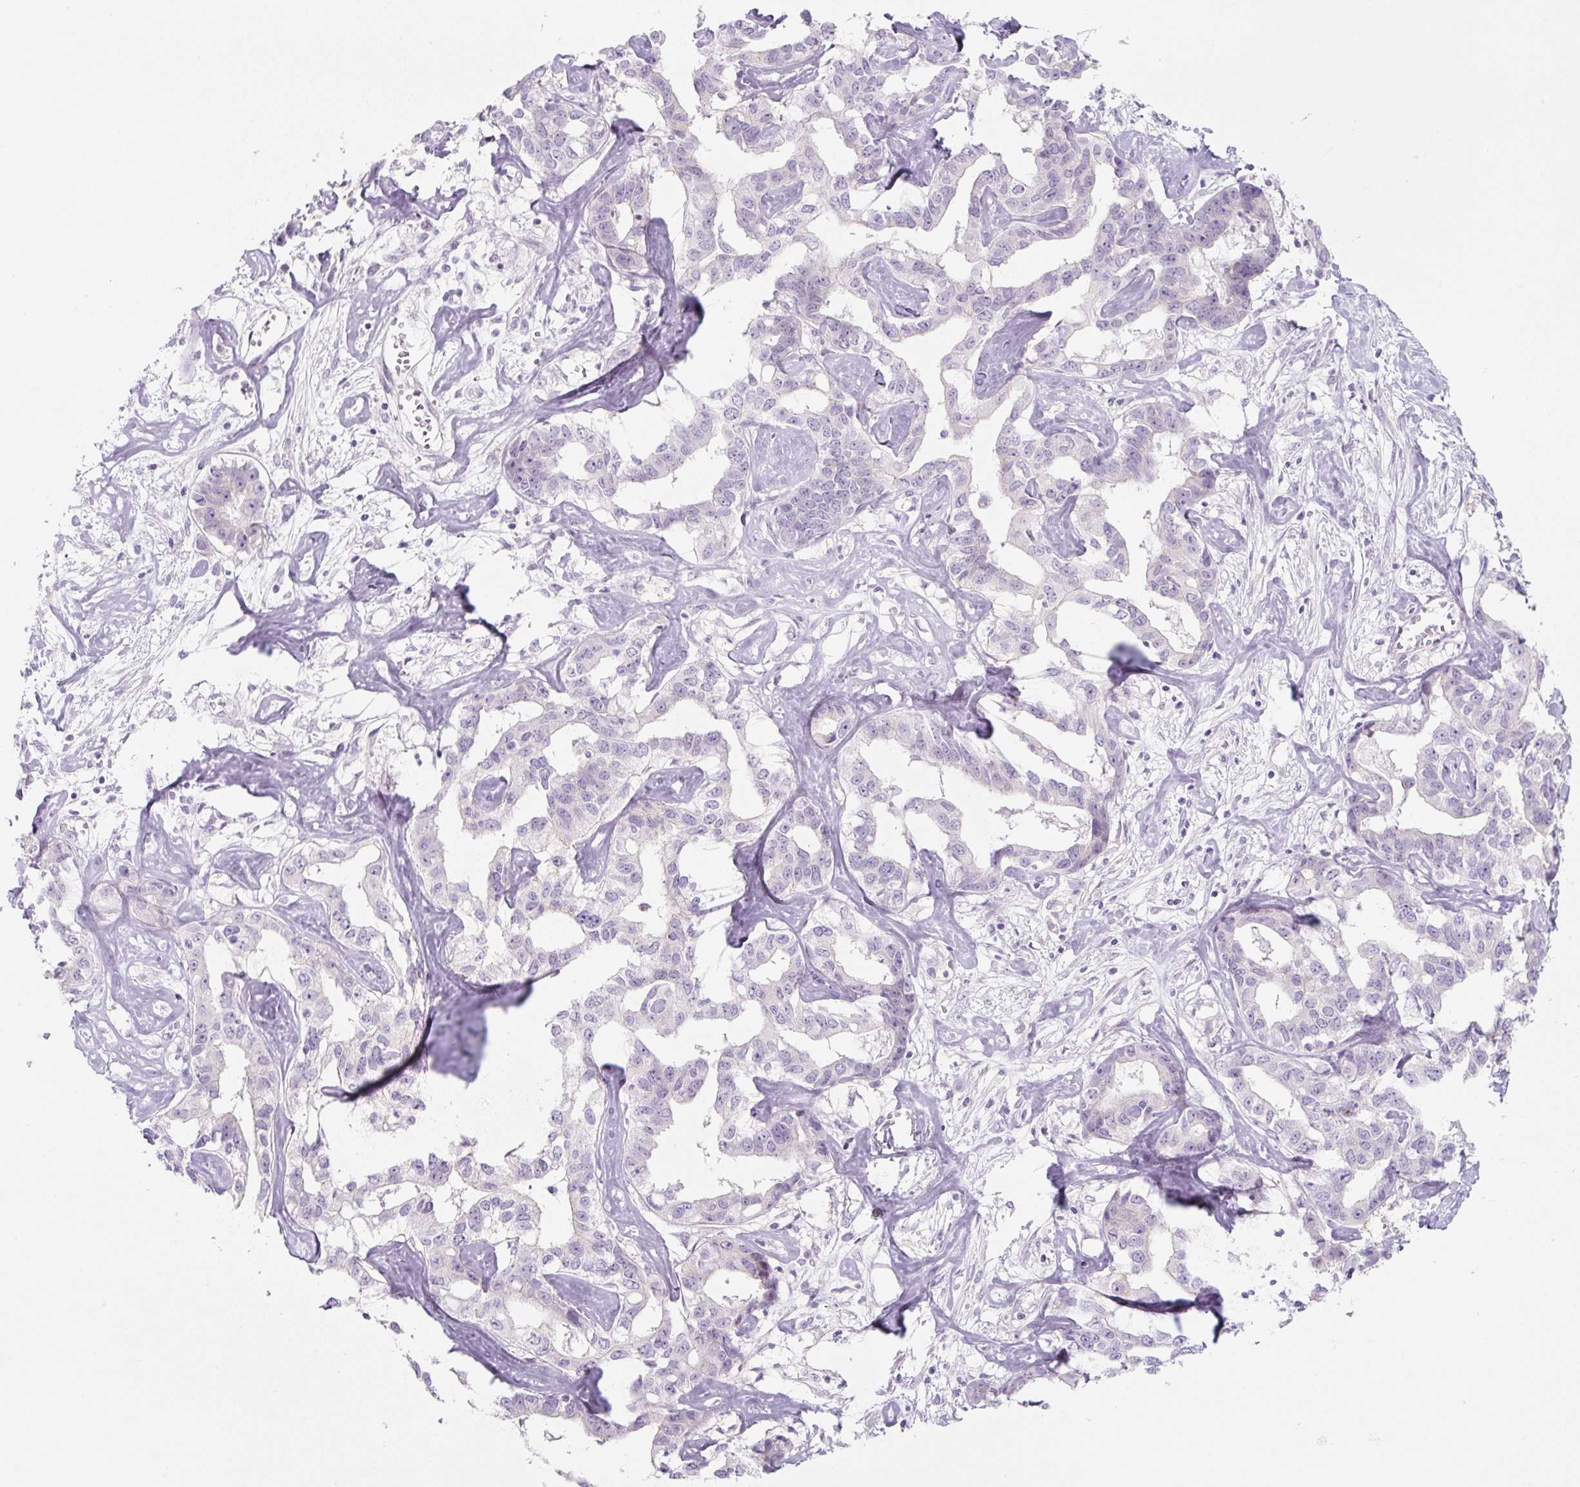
{"staining": {"intensity": "negative", "quantity": "none", "location": "none"}, "tissue": "liver cancer", "cell_type": "Tumor cells", "image_type": "cancer", "snomed": [{"axis": "morphology", "description": "Cholangiocarcinoma"}, {"axis": "topography", "description": "Liver"}], "caption": "The immunohistochemistry histopathology image has no significant staining in tumor cells of liver cancer (cholangiocarcinoma) tissue.", "gene": "PRM1", "patient": {"sex": "male", "age": 59}}